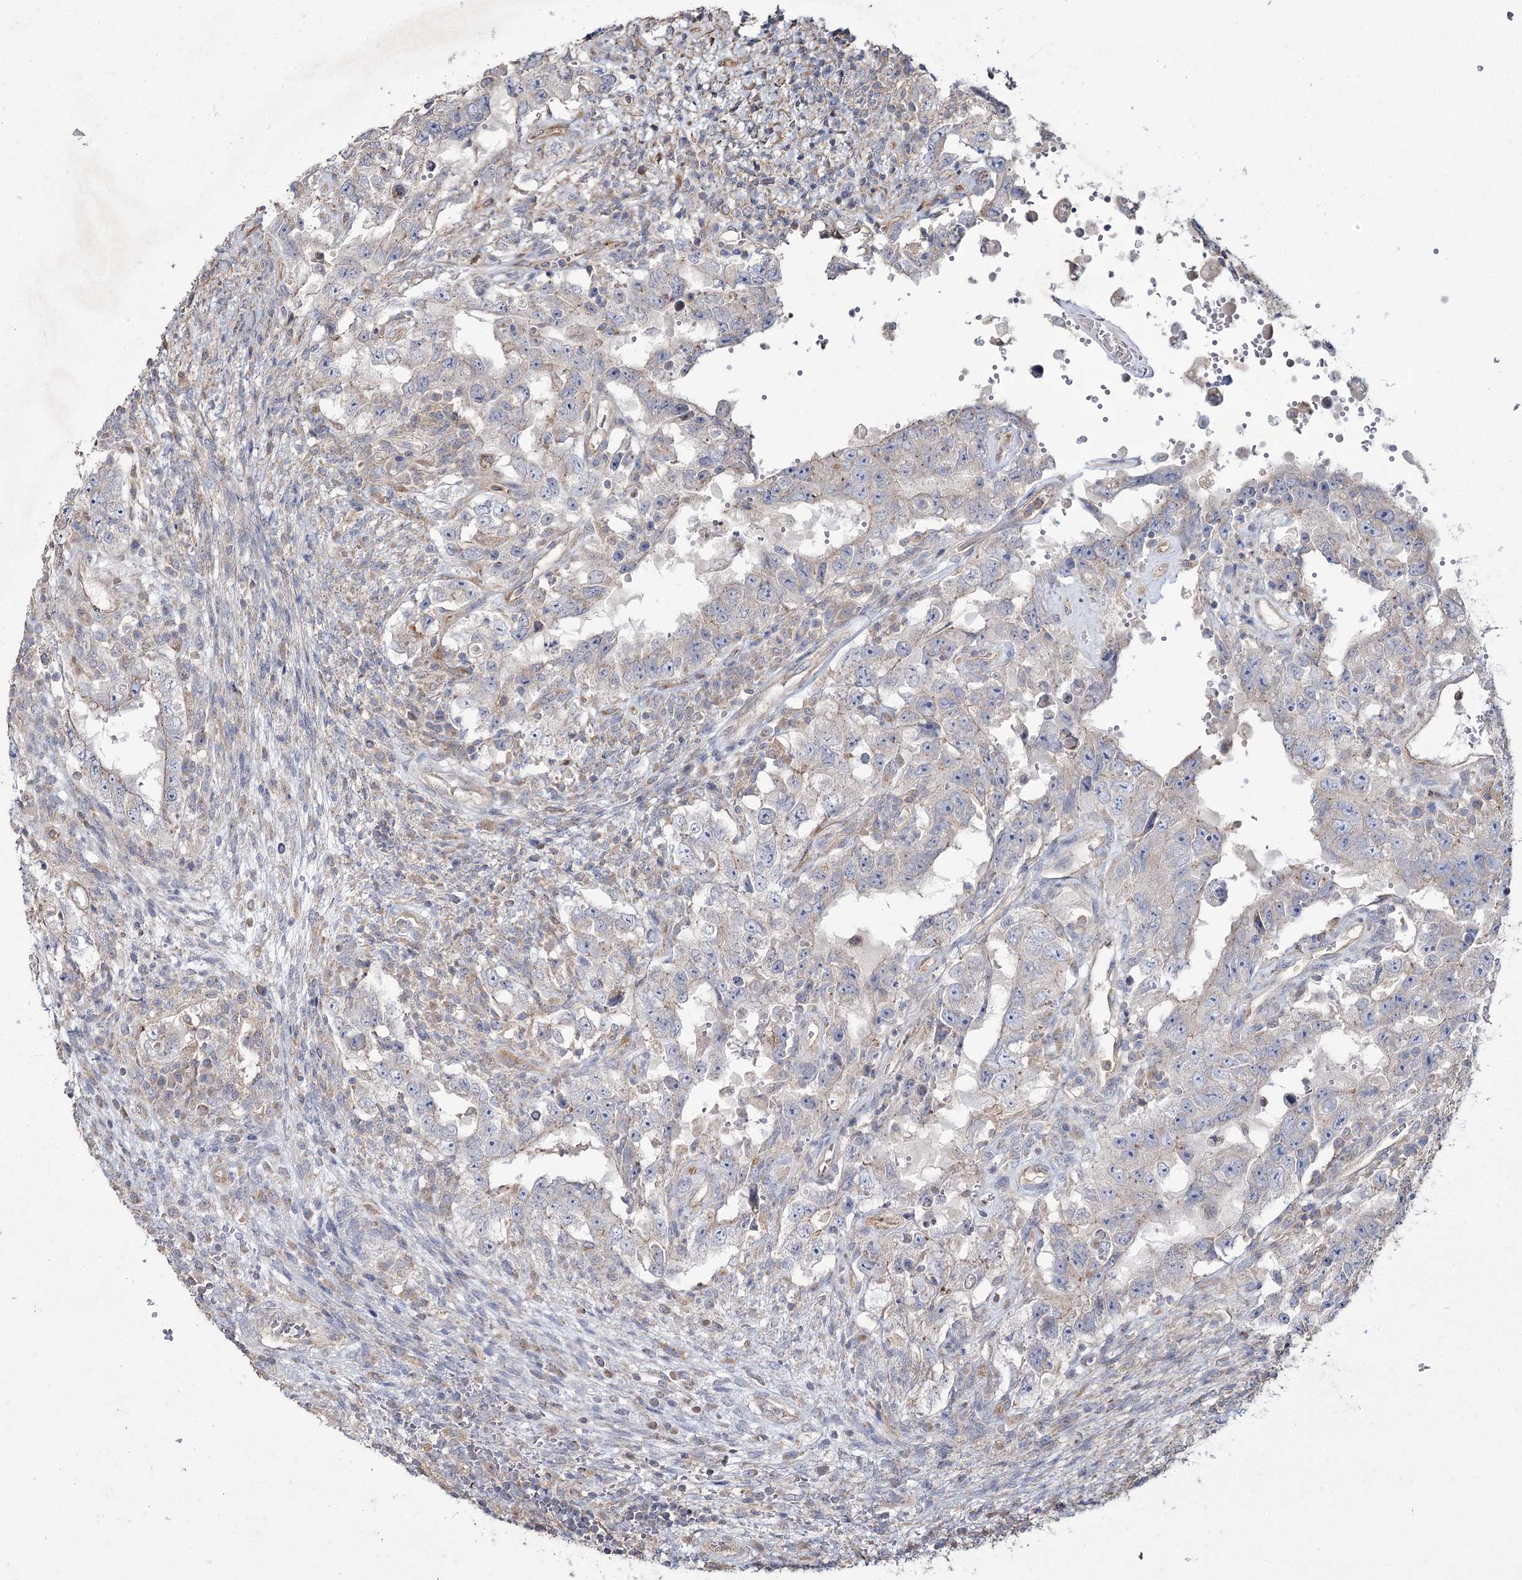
{"staining": {"intensity": "negative", "quantity": "none", "location": "none"}, "tissue": "testis cancer", "cell_type": "Tumor cells", "image_type": "cancer", "snomed": [{"axis": "morphology", "description": "Carcinoma, Embryonal, NOS"}, {"axis": "topography", "description": "Testis"}], "caption": "This is an immunohistochemistry (IHC) image of human testis cancer (embryonal carcinoma). There is no expression in tumor cells.", "gene": "SH3TC1", "patient": {"sex": "male", "age": 26}}